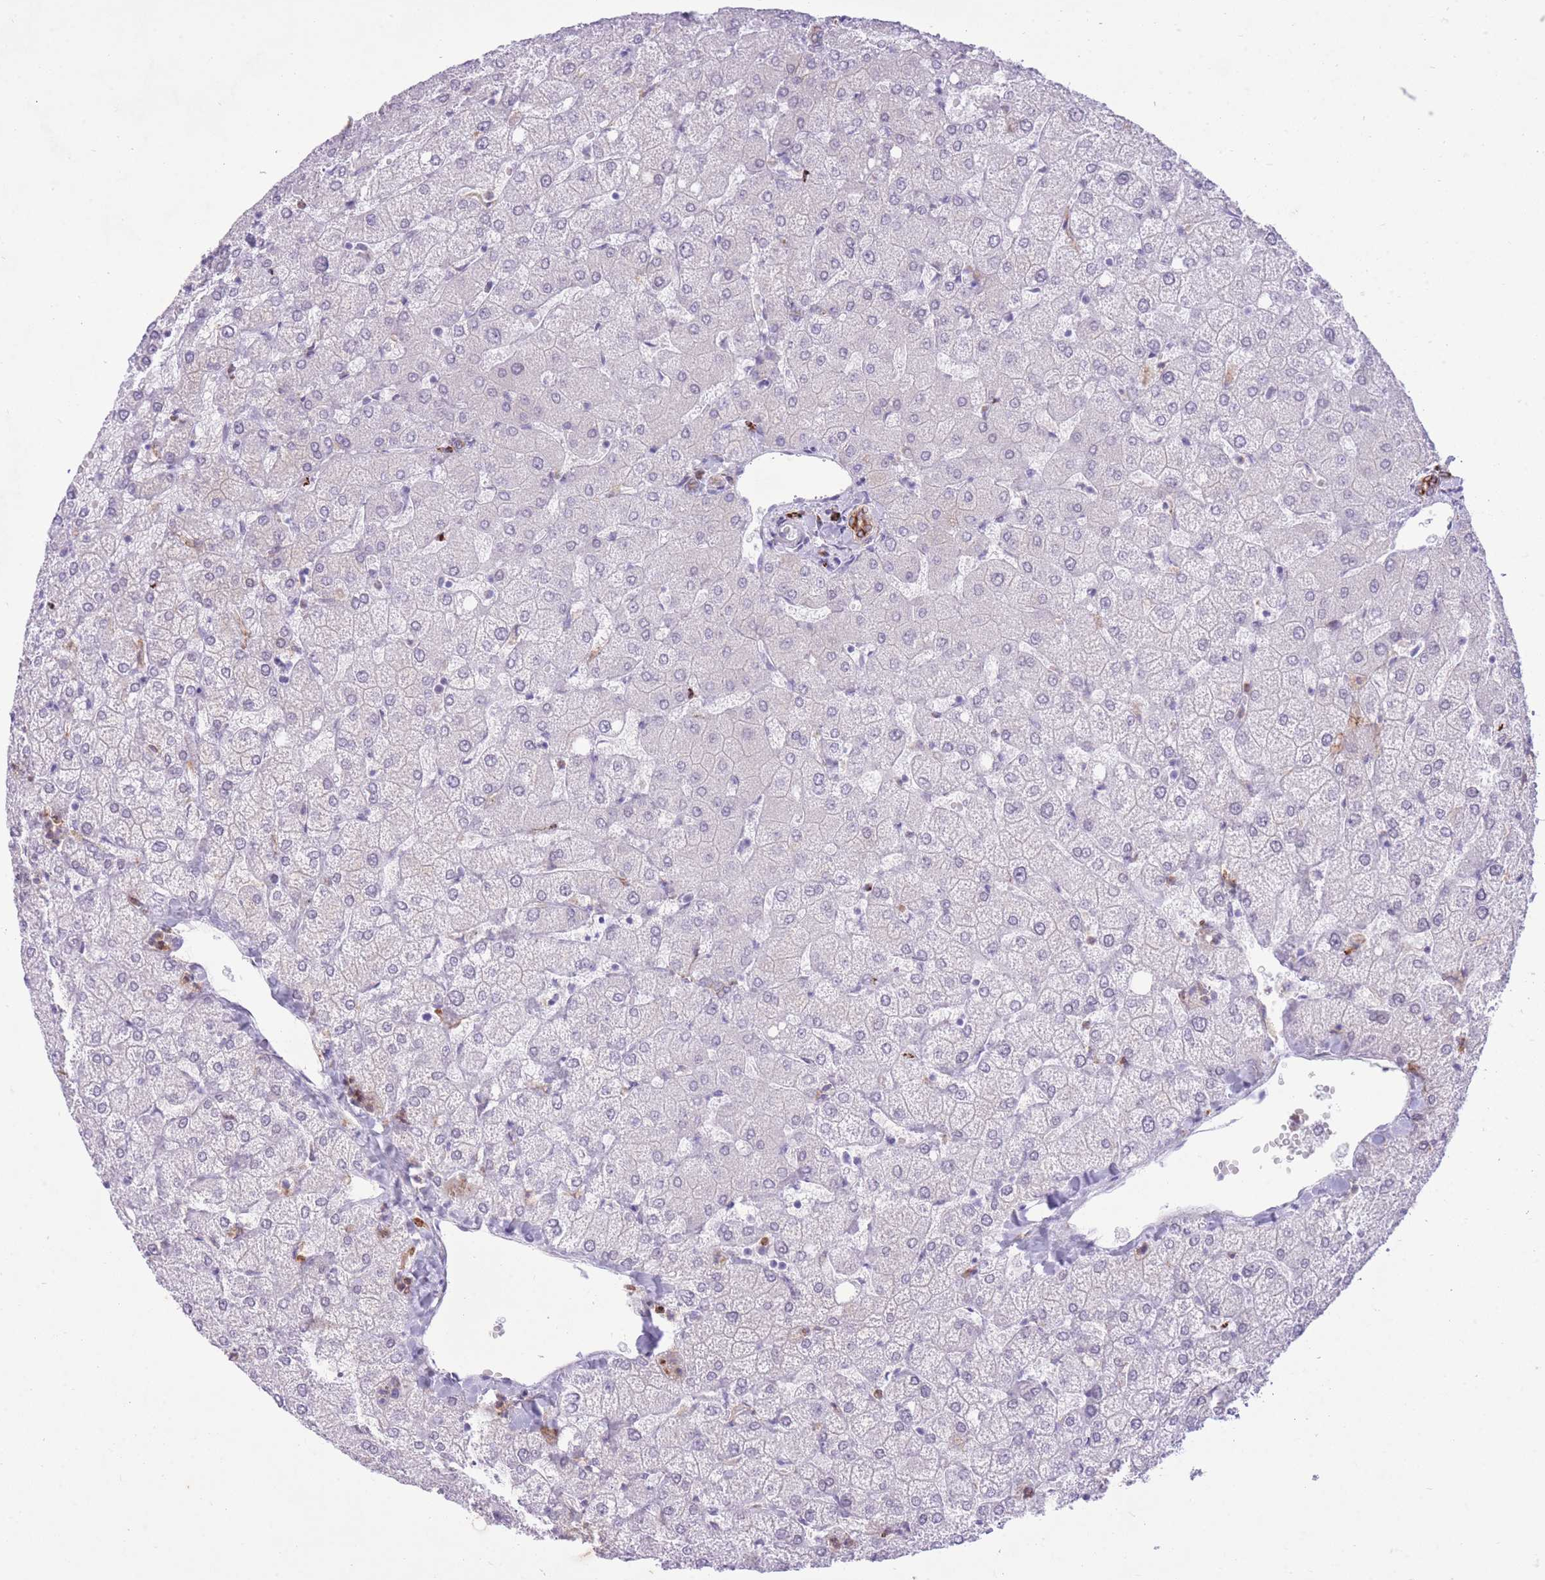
{"staining": {"intensity": "moderate", "quantity": ">75%", "location": "cytoplasmic/membranous"}, "tissue": "liver", "cell_type": "Cholangiocytes", "image_type": "normal", "snomed": [{"axis": "morphology", "description": "Normal tissue, NOS"}, {"axis": "topography", "description": "Liver"}], "caption": "Protein analysis of normal liver exhibits moderate cytoplasmic/membranous expression in about >75% of cholangiocytes.", "gene": "MEIS3", "patient": {"sex": "female", "age": 54}}